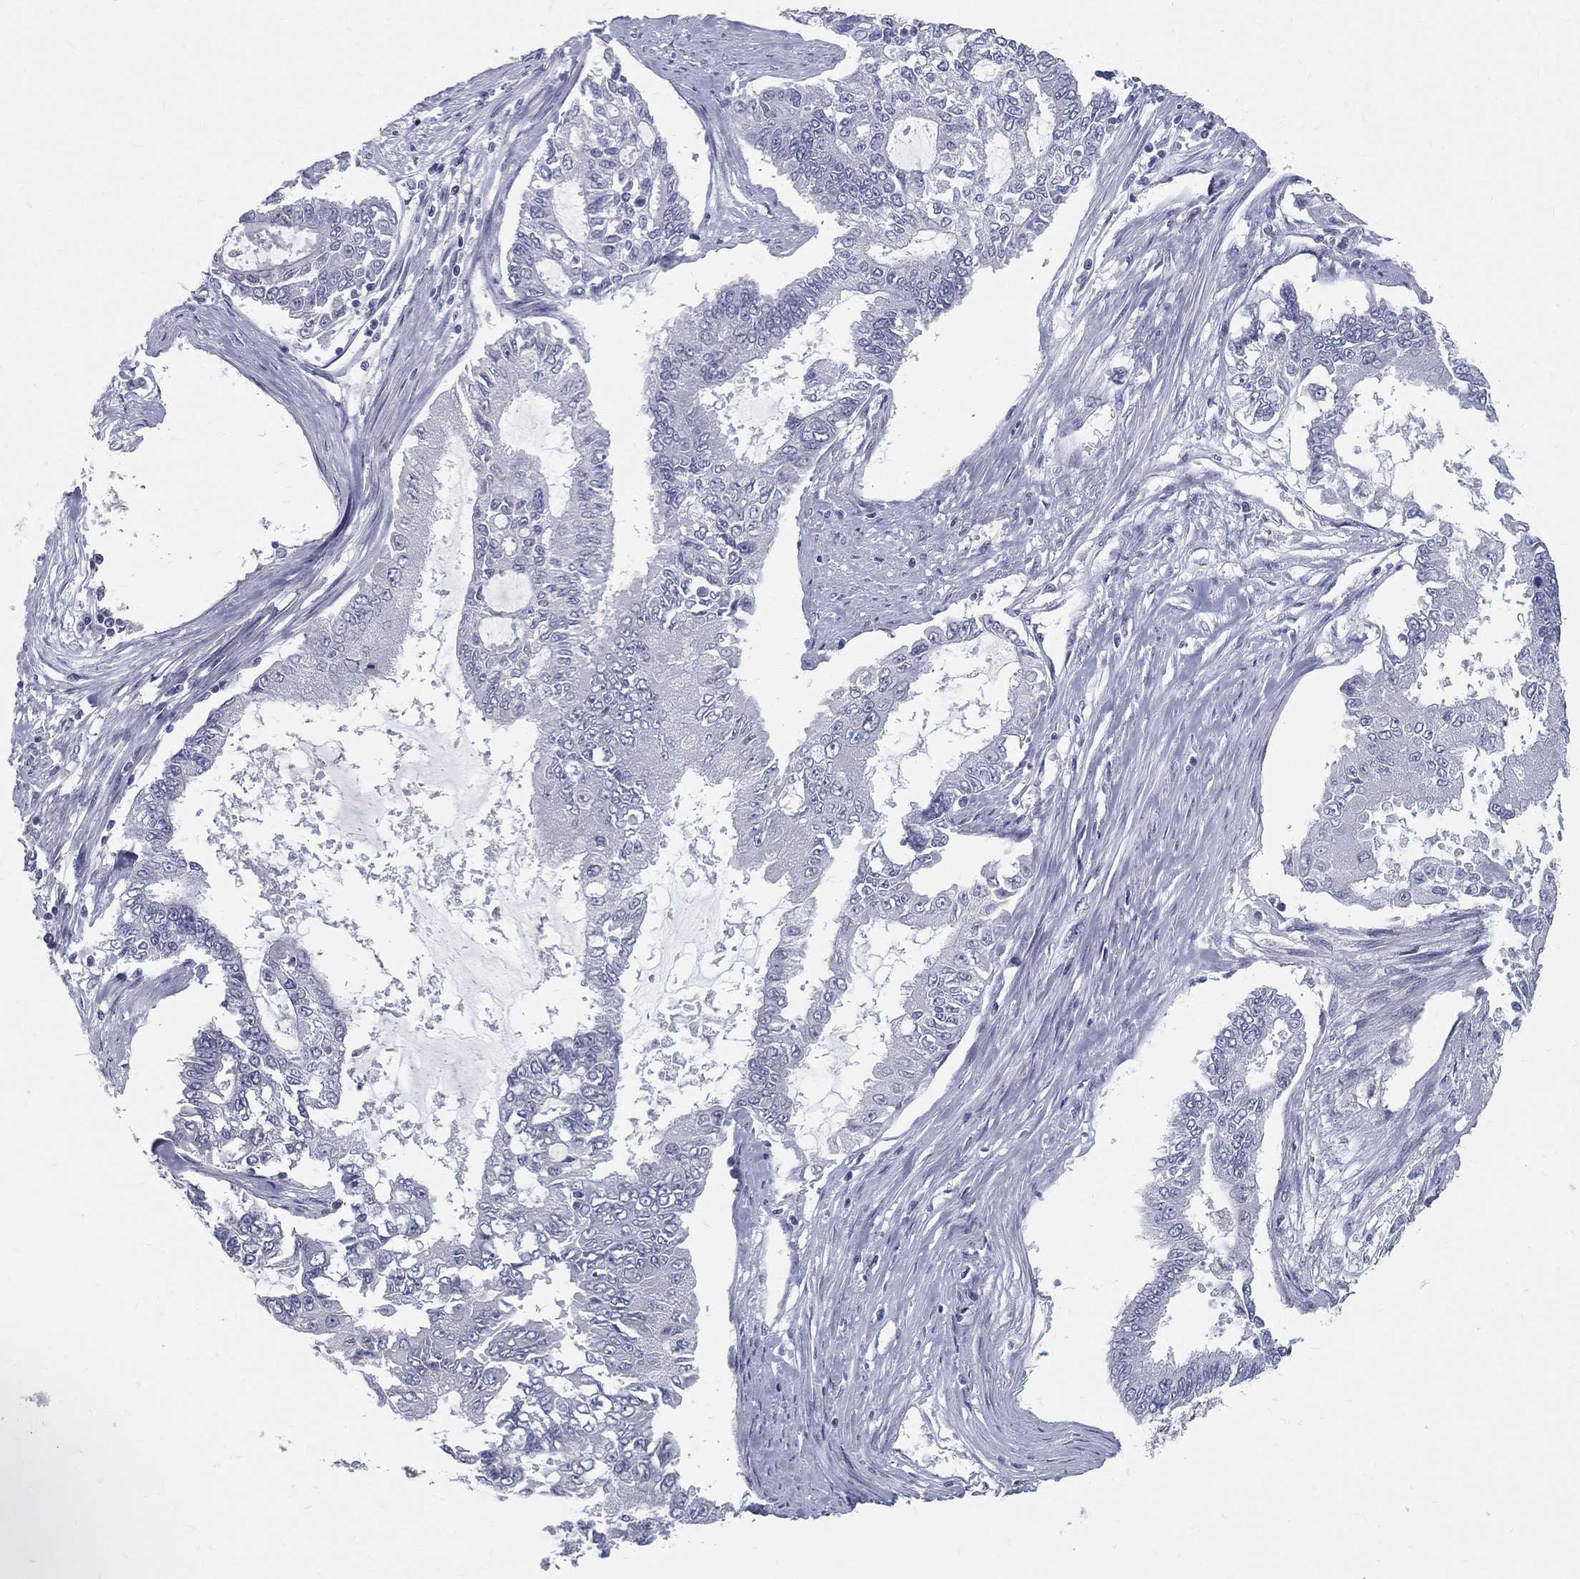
{"staining": {"intensity": "negative", "quantity": "none", "location": "none"}, "tissue": "endometrial cancer", "cell_type": "Tumor cells", "image_type": "cancer", "snomed": [{"axis": "morphology", "description": "Adenocarcinoma, NOS"}, {"axis": "topography", "description": "Uterus"}], "caption": "Endometrial cancer (adenocarcinoma) was stained to show a protein in brown. There is no significant positivity in tumor cells. (Stains: DAB IHC with hematoxylin counter stain, Microscopy: brightfield microscopy at high magnification).", "gene": "ACE2", "patient": {"sex": "female", "age": 59}}